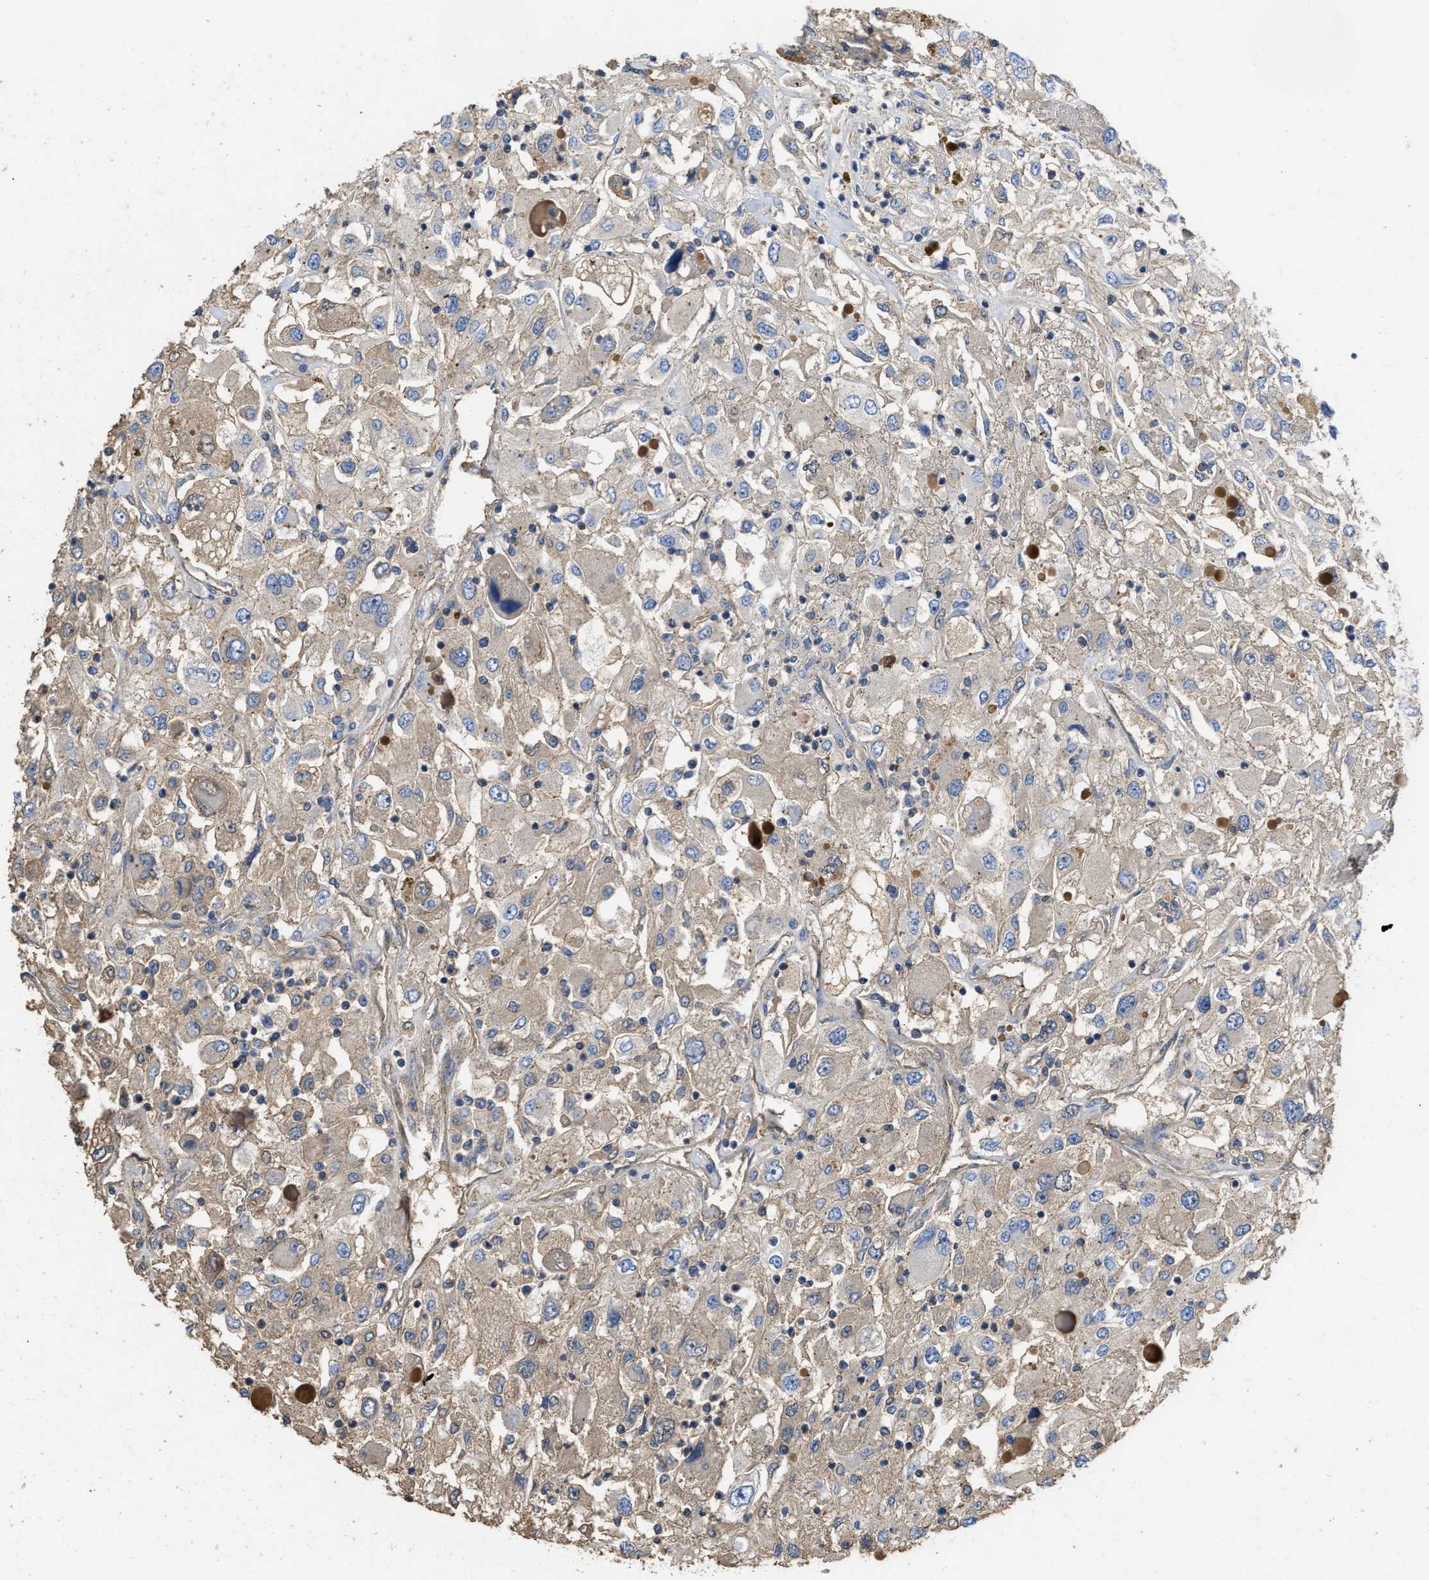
{"staining": {"intensity": "weak", "quantity": "25%-75%", "location": "cytoplasmic/membranous"}, "tissue": "renal cancer", "cell_type": "Tumor cells", "image_type": "cancer", "snomed": [{"axis": "morphology", "description": "Adenocarcinoma, NOS"}, {"axis": "topography", "description": "Kidney"}], "caption": "IHC micrograph of neoplastic tissue: renal cancer stained using immunohistochemistry (IHC) displays low levels of weak protein expression localized specifically in the cytoplasmic/membranous of tumor cells, appearing as a cytoplasmic/membranous brown color.", "gene": "USP4", "patient": {"sex": "female", "age": 52}}